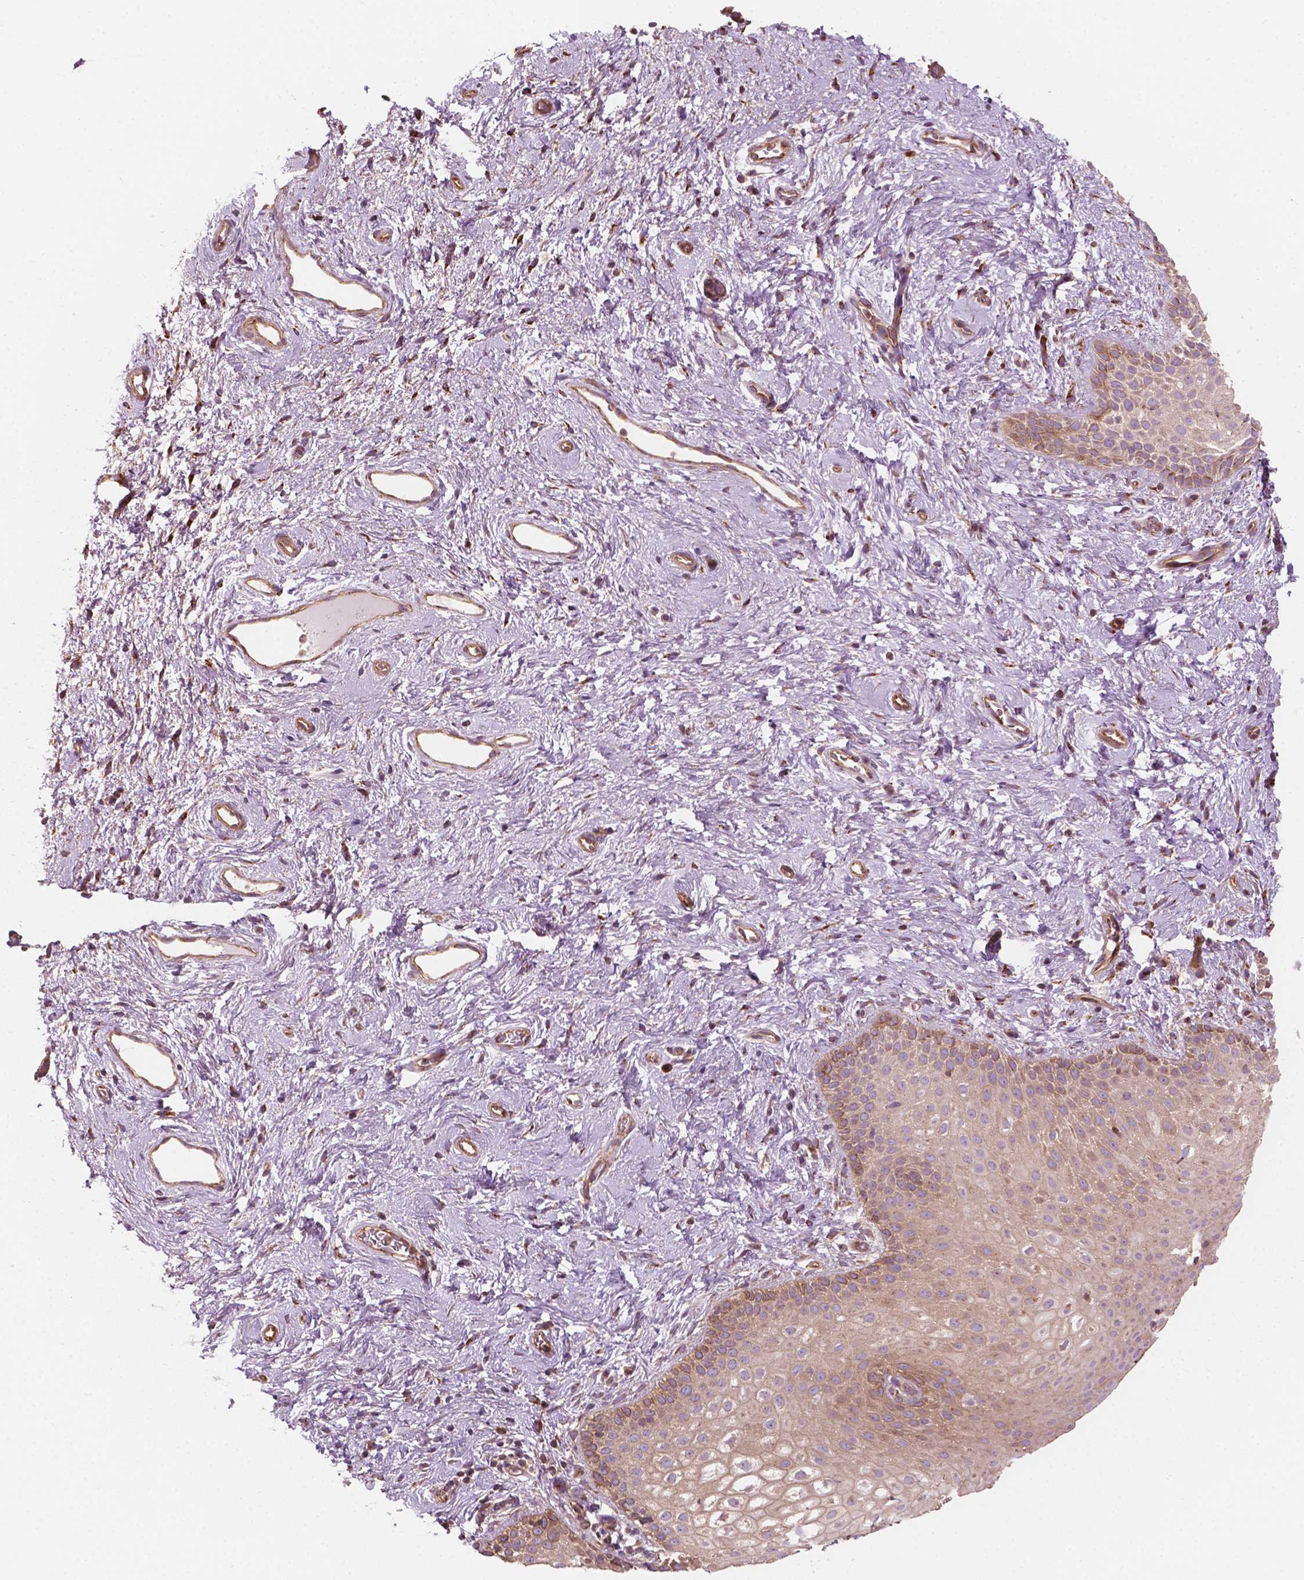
{"staining": {"intensity": "moderate", "quantity": "25%-75%", "location": "cytoplasmic/membranous"}, "tissue": "skin", "cell_type": "Epidermal cells", "image_type": "normal", "snomed": [{"axis": "morphology", "description": "Normal tissue, NOS"}, {"axis": "topography", "description": "Anal"}], "caption": "The image displays a brown stain indicating the presence of a protein in the cytoplasmic/membranous of epidermal cells in skin. (IHC, brightfield microscopy, high magnification).", "gene": "SURF4", "patient": {"sex": "female", "age": 46}}